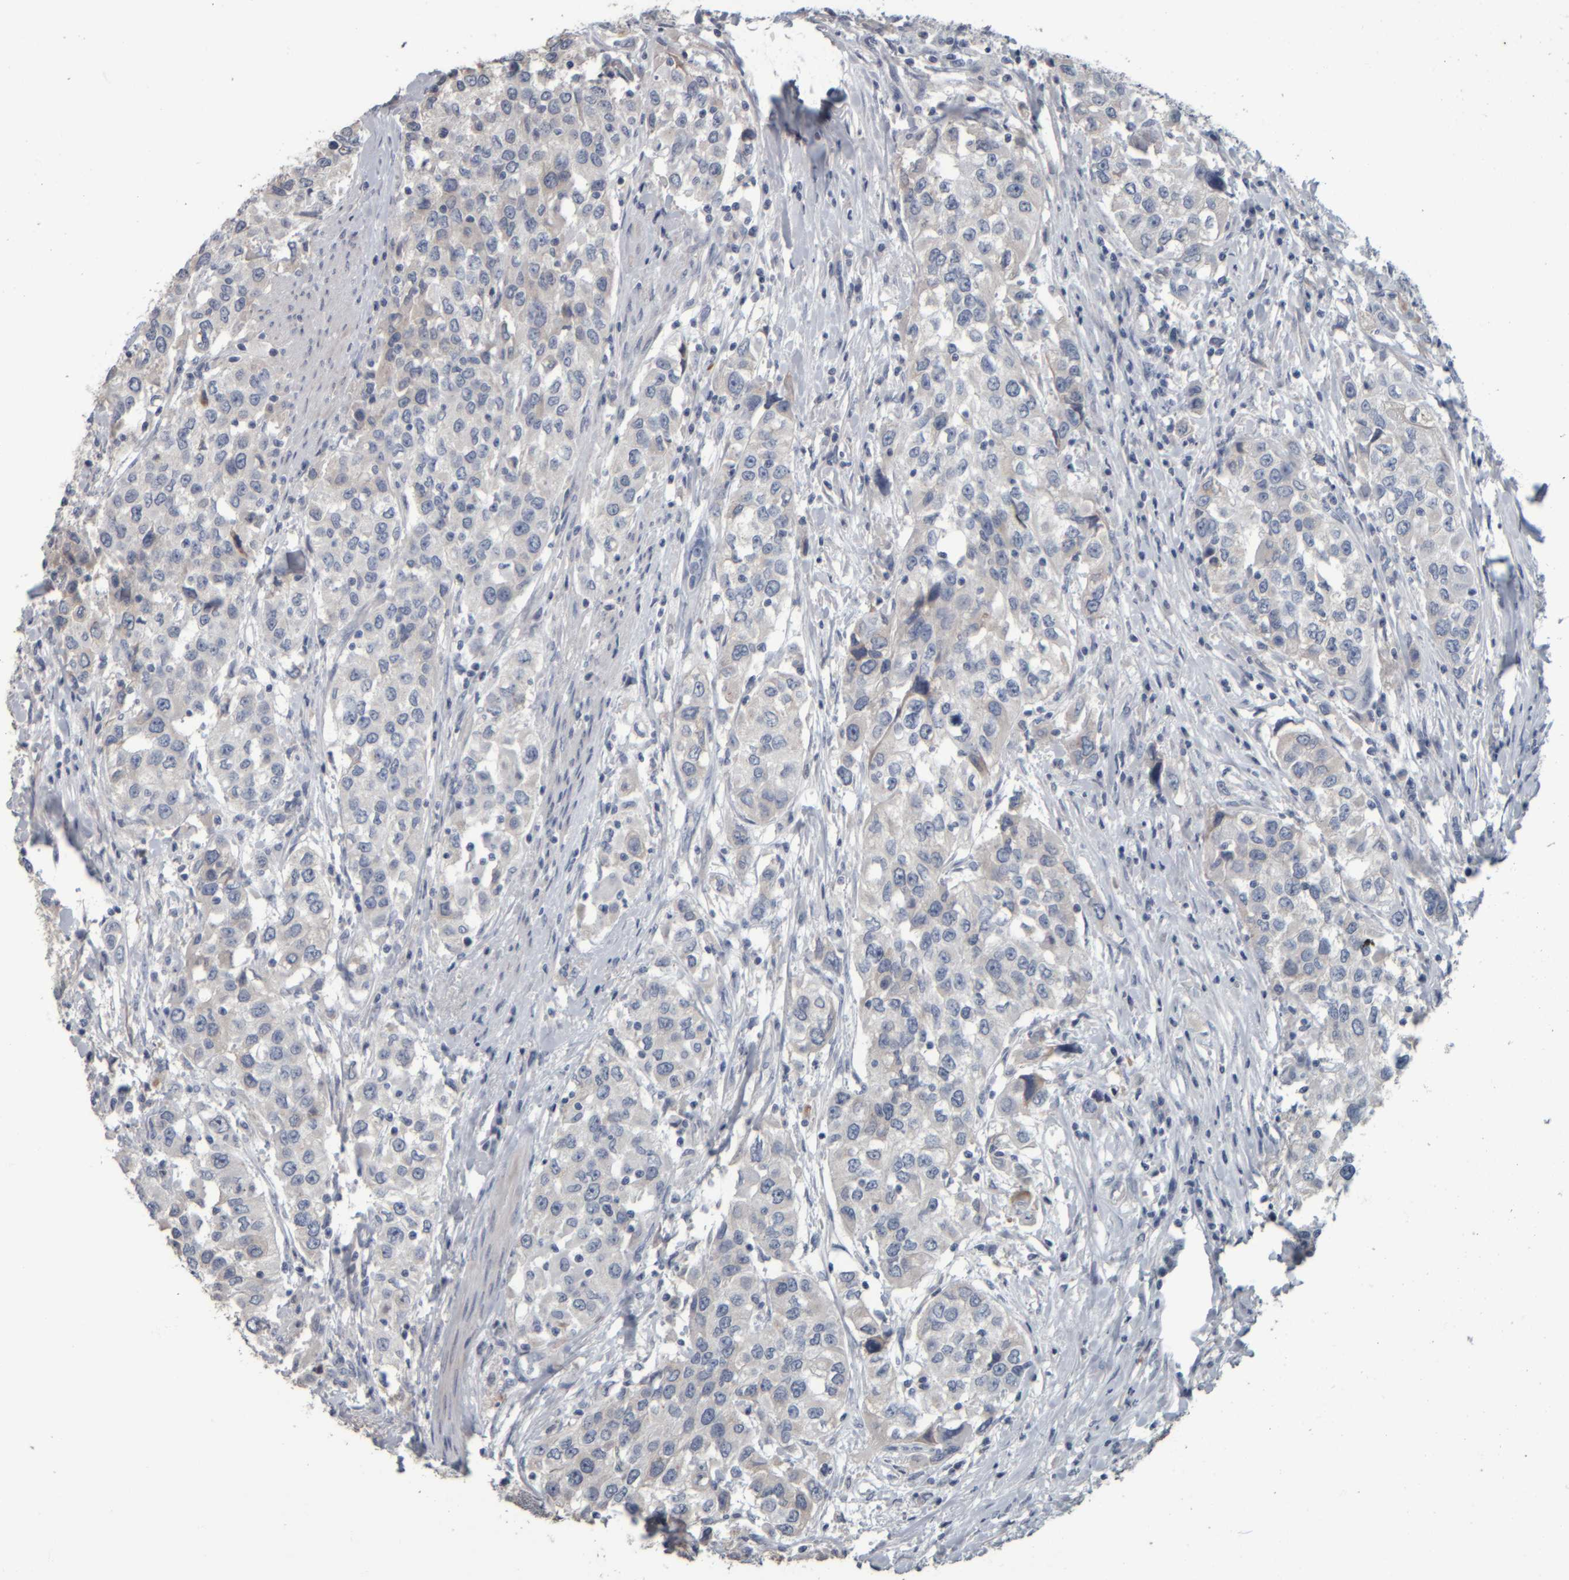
{"staining": {"intensity": "weak", "quantity": "<25%", "location": "cytoplasmic/membranous"}, "tissue": "urothelial cancer", "cell_type": "Tumor cells", "image_type": "cancer", "snomed": [{"axis": "morphology", "description": "Urothelial carcinoma, High grade"}, {"axis": "topography", "description": "Urinary bladder"}], "caption": "Immunohistochemical staining of human high-grade urothelial carcinoma demonstrates no significant positivity in tumor cells.", "gene": "CAVIN4", "patient": {"sex": "female", "age": 80}}